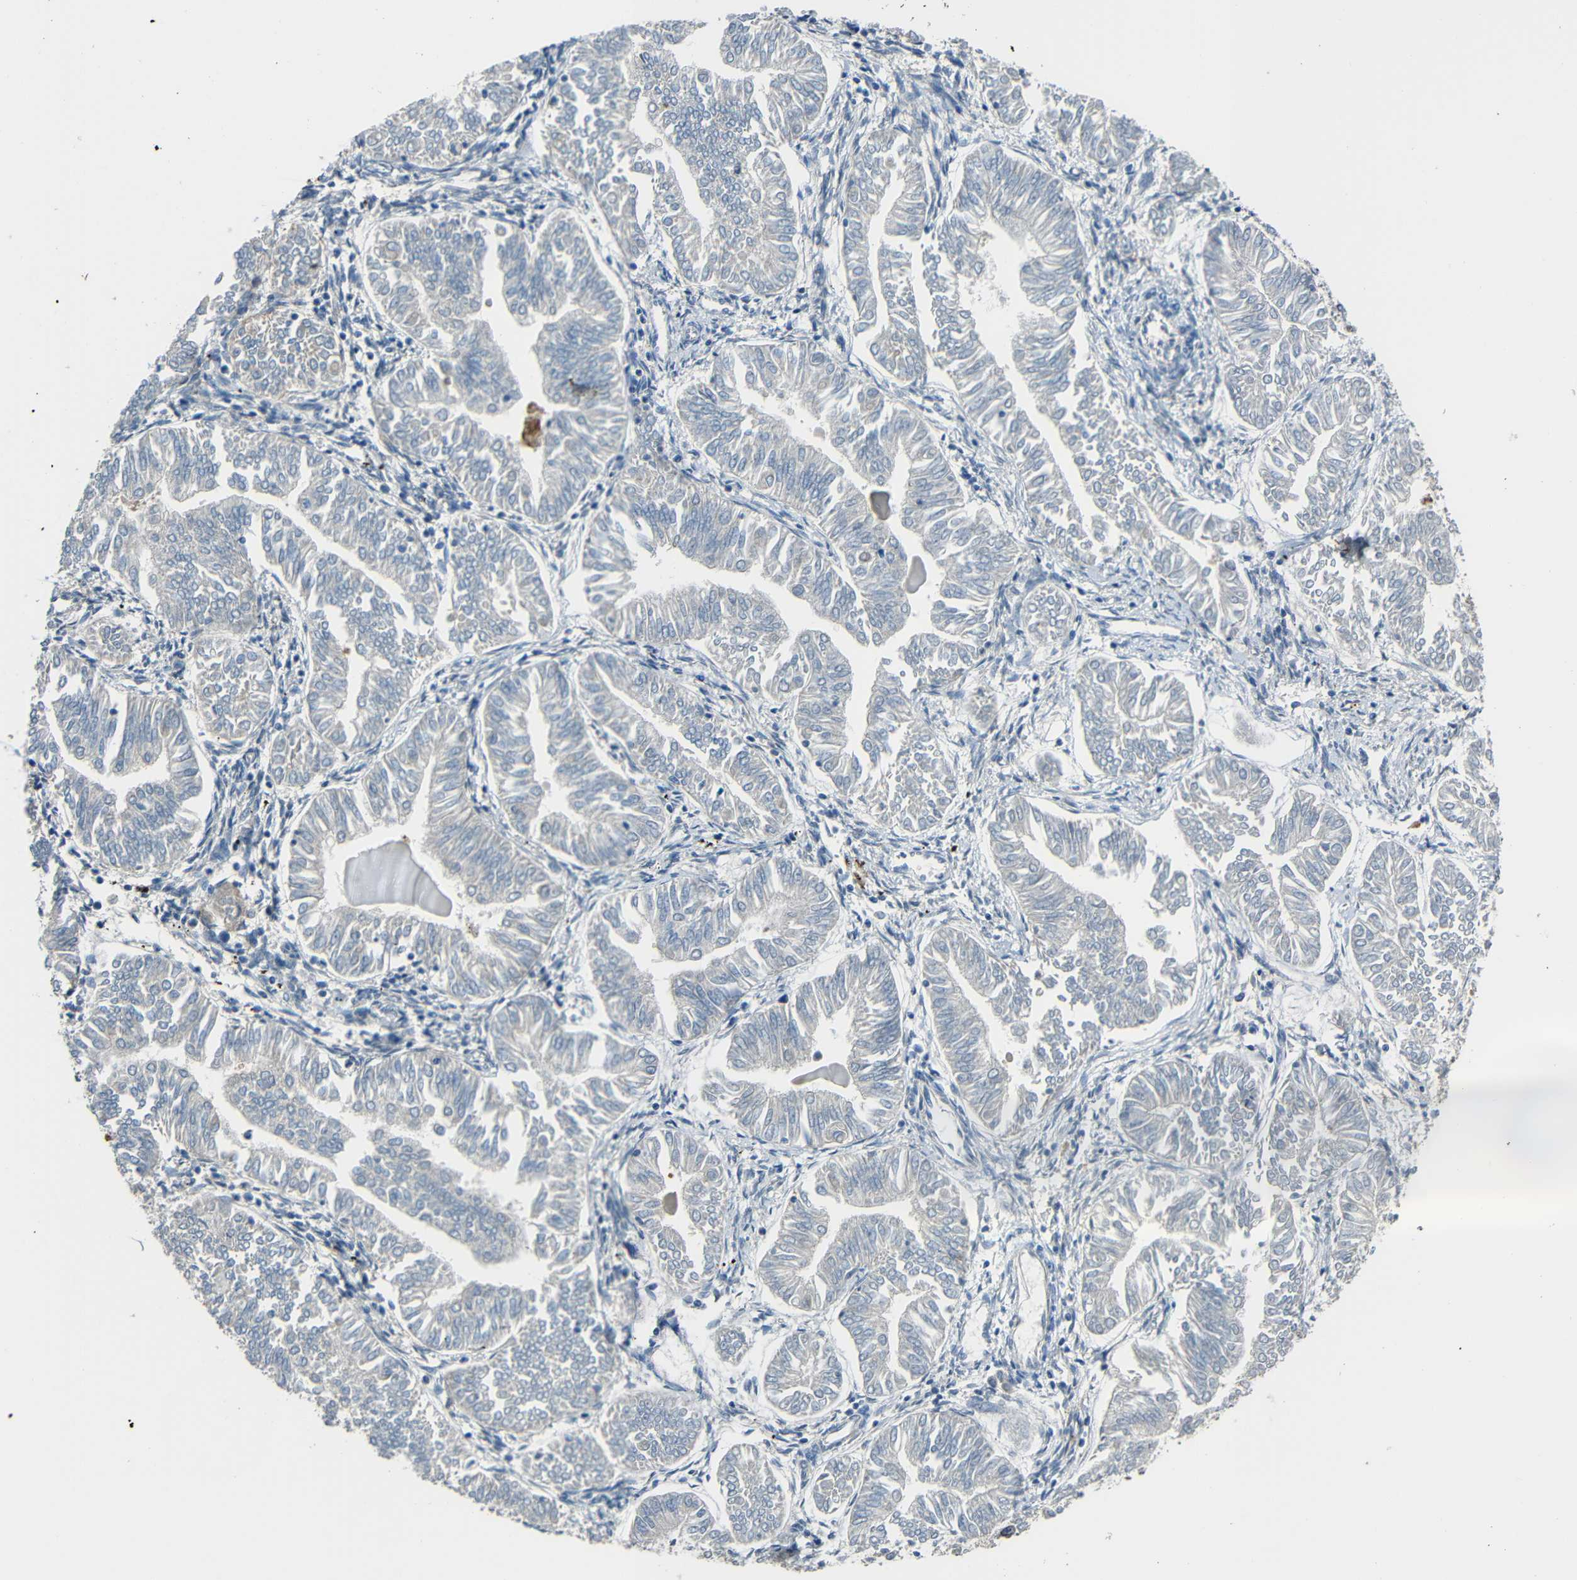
{"staining": {"intensity": "negative", "quantity": "none", "location": "none"}, "tissue": "endometrial cancer", "cell_type": "Tumor cells", "image_type": "cancer", "snomed": [{"axis": "morphology", "description": "Adenocarcinoma, NOS"}, {"axis": "topography", "description": "Endometrium"}], "caption": "Immunohistochemical staining of endometrial cancer (adenocarcinoma) displays no significant staining in tumor cells. Brightfield microscopy of immunohistochemistry stained with DAB (3,3'-diaminobenzidine) (brown) and hematoxylin (blue), captured at high magnification.", "gene": "DCLK1", "patient": {"sex": "female", "age": 53}}